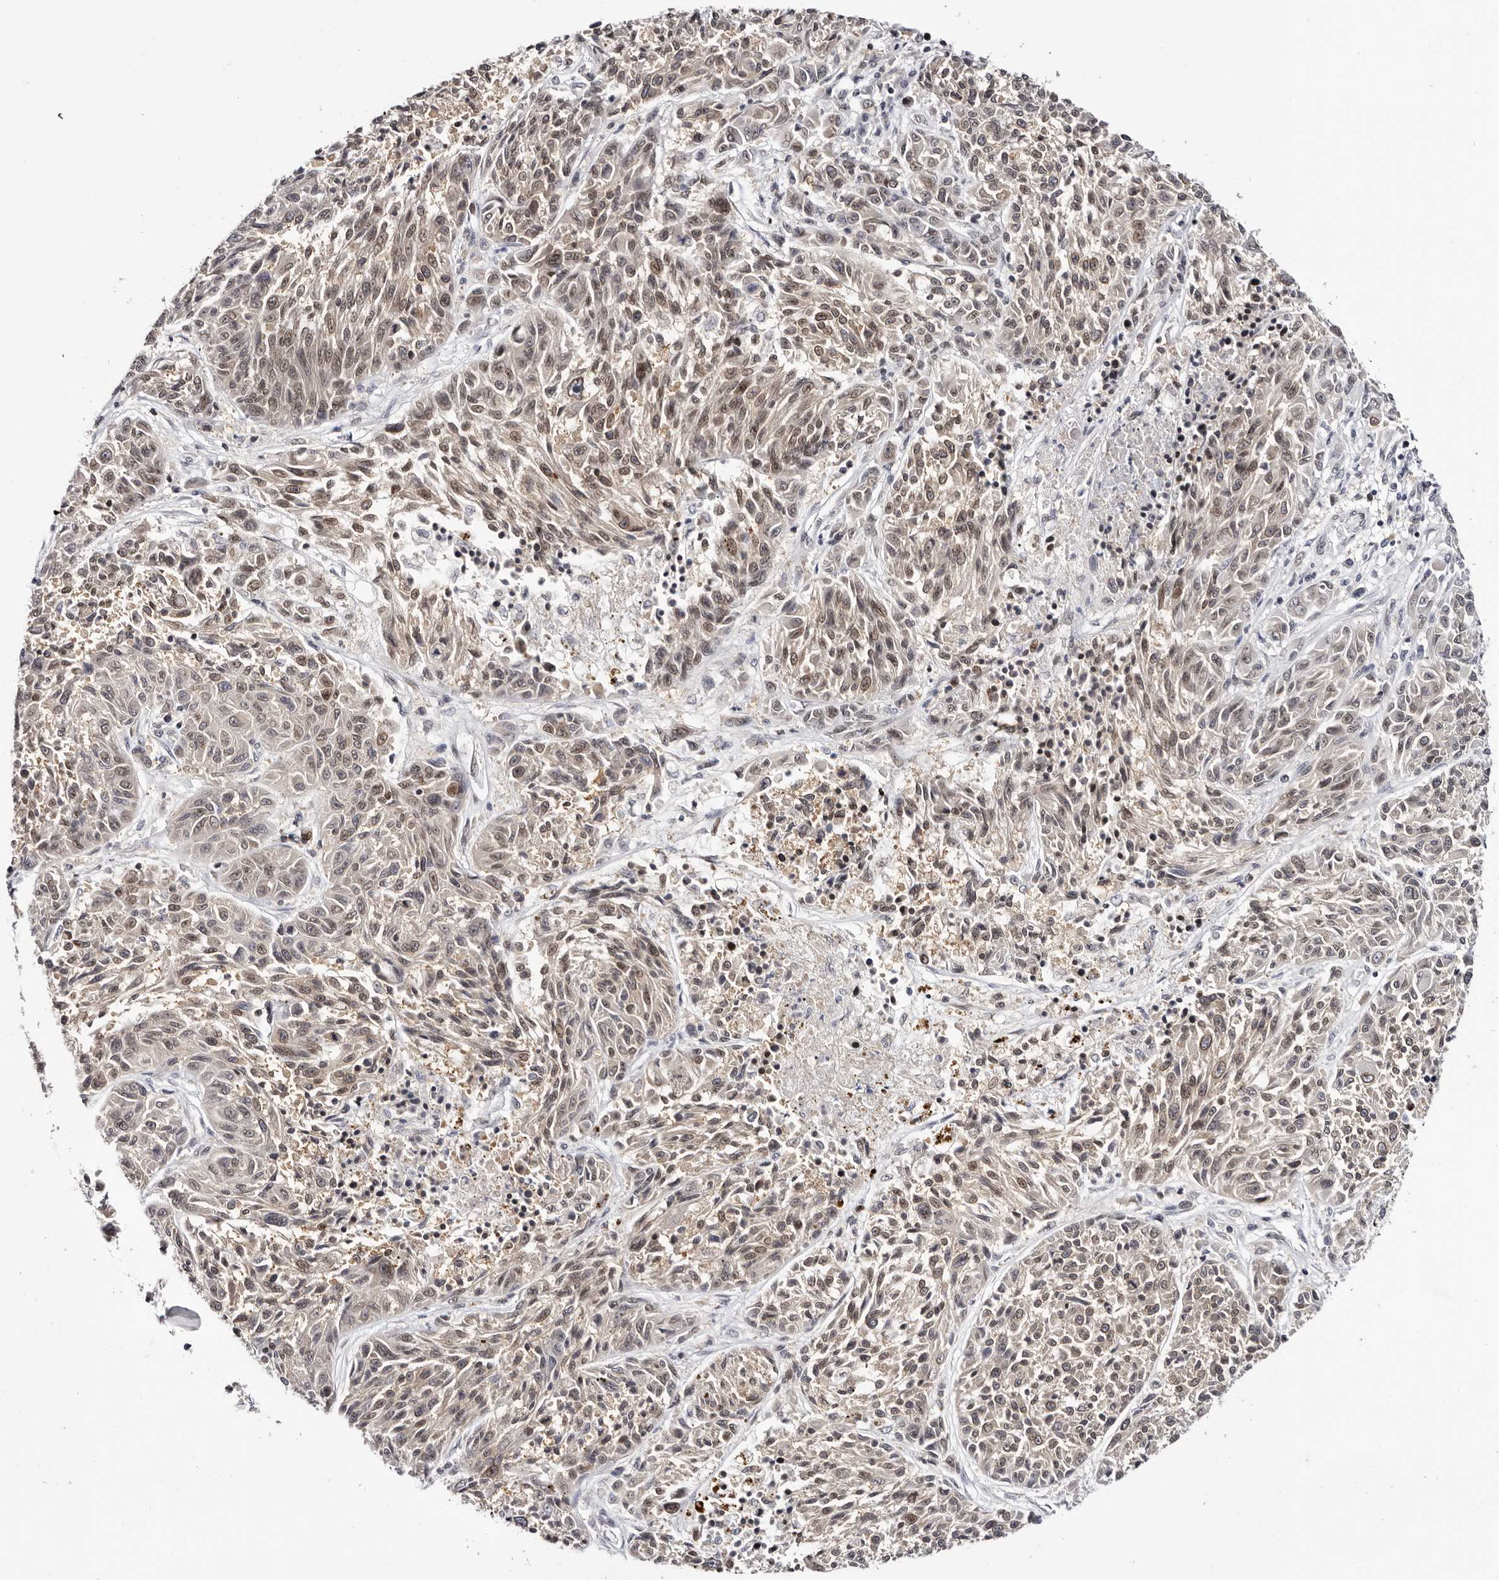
{"staining": {"intensity": "weak", "quantity": "25%-75%", "location": "cytoplasmic/membranous,nuclear"}, "tissue": "melanoma", "cell_type": "Tumor cells", "image_type": "cancer", "snomed": [{"axis": "morphology", "description": "Malignant melanoma, NOS"}, {"axis": "topography", "description": "Skin"}], "caption": "Immunohistochemical staining of human malignant melanoma displays weak cytoplasmic/membranous and nuclear protein positivity in about 25%-75% of tumor cells.", "gene": "NUP153", "patient": {"sex": "male", "age": 53}}